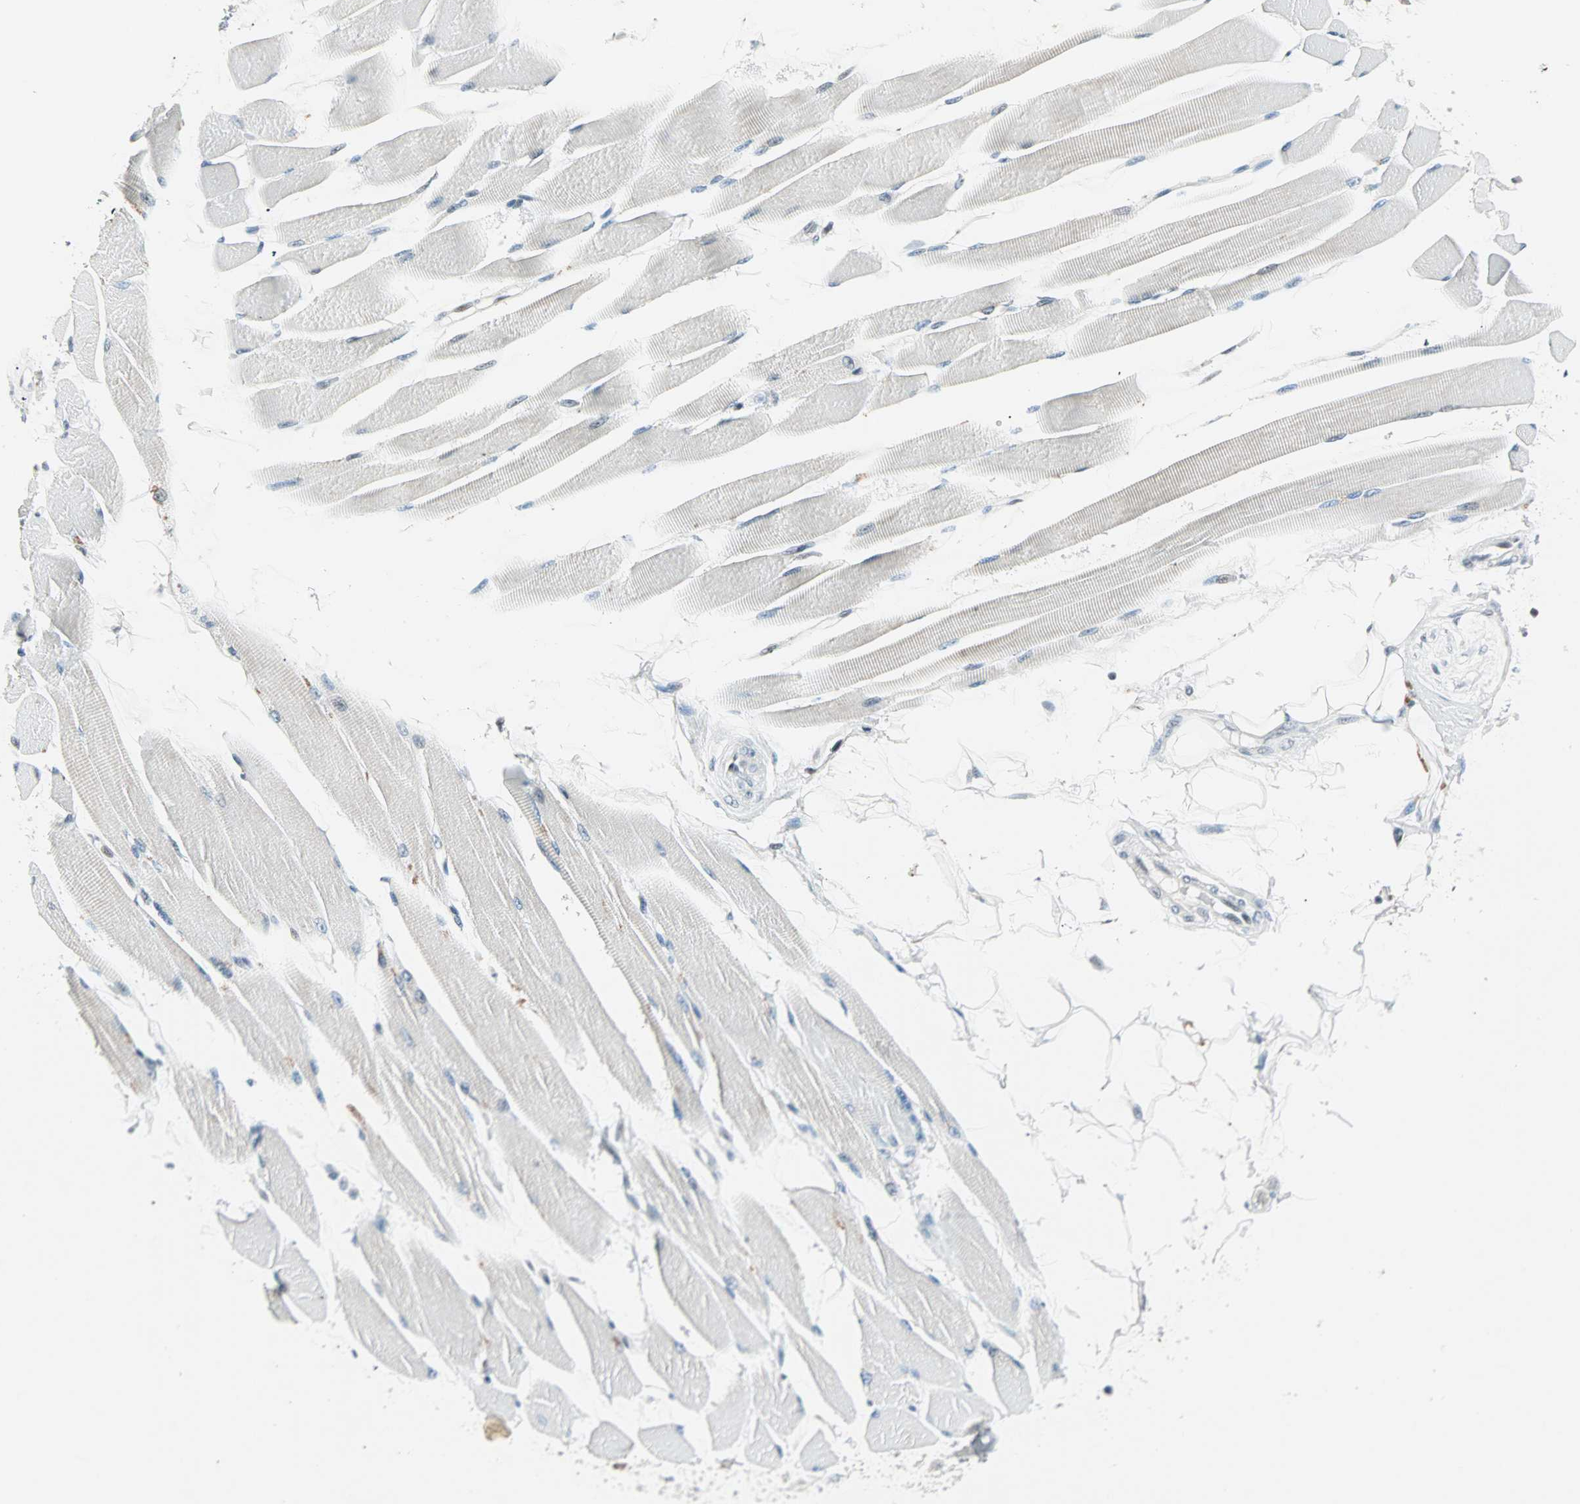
{"staining": {"intensity": "weak", "quantity": "<25%", "location": "nuclear"}, "tissue": "skeletal muscle", "cell_type": "Myocytes", "image_type": "normal", "snomed": [{"axis": "morphology", "description": "Normal tissue, NOS"}, {"axis": "topography", "description": "Skeletal muscle"}, {"axis": "topography", "description": "Peripheral nerve tissue"}], "caption": "High magnification brightfield microscopy of unremarkable skeletal muscle stained with DAB (3,3'-diaminobenzidine) (brown) and counterstained with hematoxylin (blue): myocytes show no significant positivity.", "gene": "SIN3A", "patient": {"sex": "female", "age": 84}}